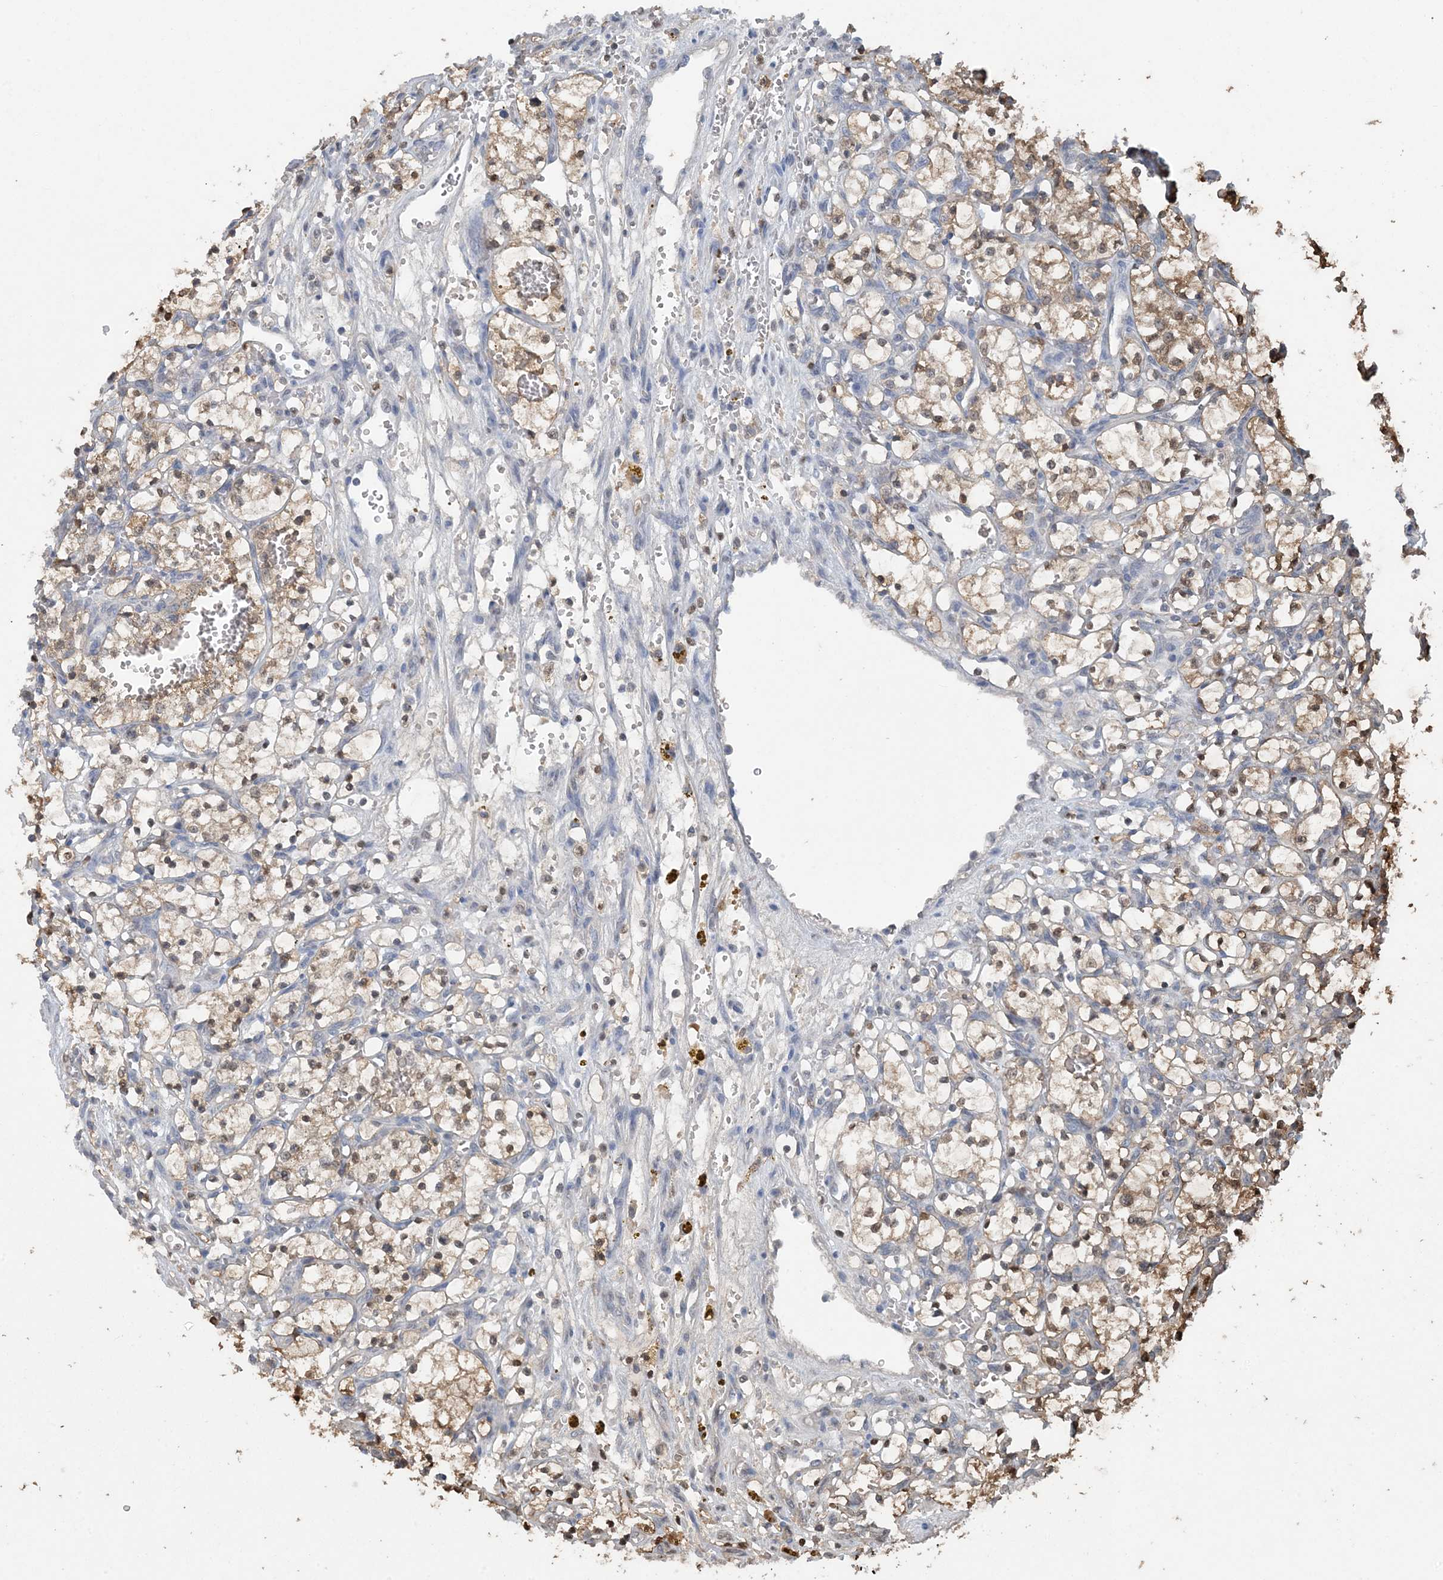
{"staining": {"intensity": "moderate", "quantity": ">75%", "location": "cytoplasmic/membranous,nuclear"}, "tissue": "renal cancer", "cell_type": "Tumor cells", "image_type": "cancer", "snomed": [{"axis": "morphology", "description": "Adenocarcinoma, NOS"}, {"axis": "topography", "description": "Kidney"}], "caption": "Renal cancer stained for a protein (brown) demonstrates moderate cytoplasmic/membranous and nuclear positive staining in approximately >75% of tumor cells.", "gene": "HIKESHI", "patient": {"sex": "female", "age": 69}}